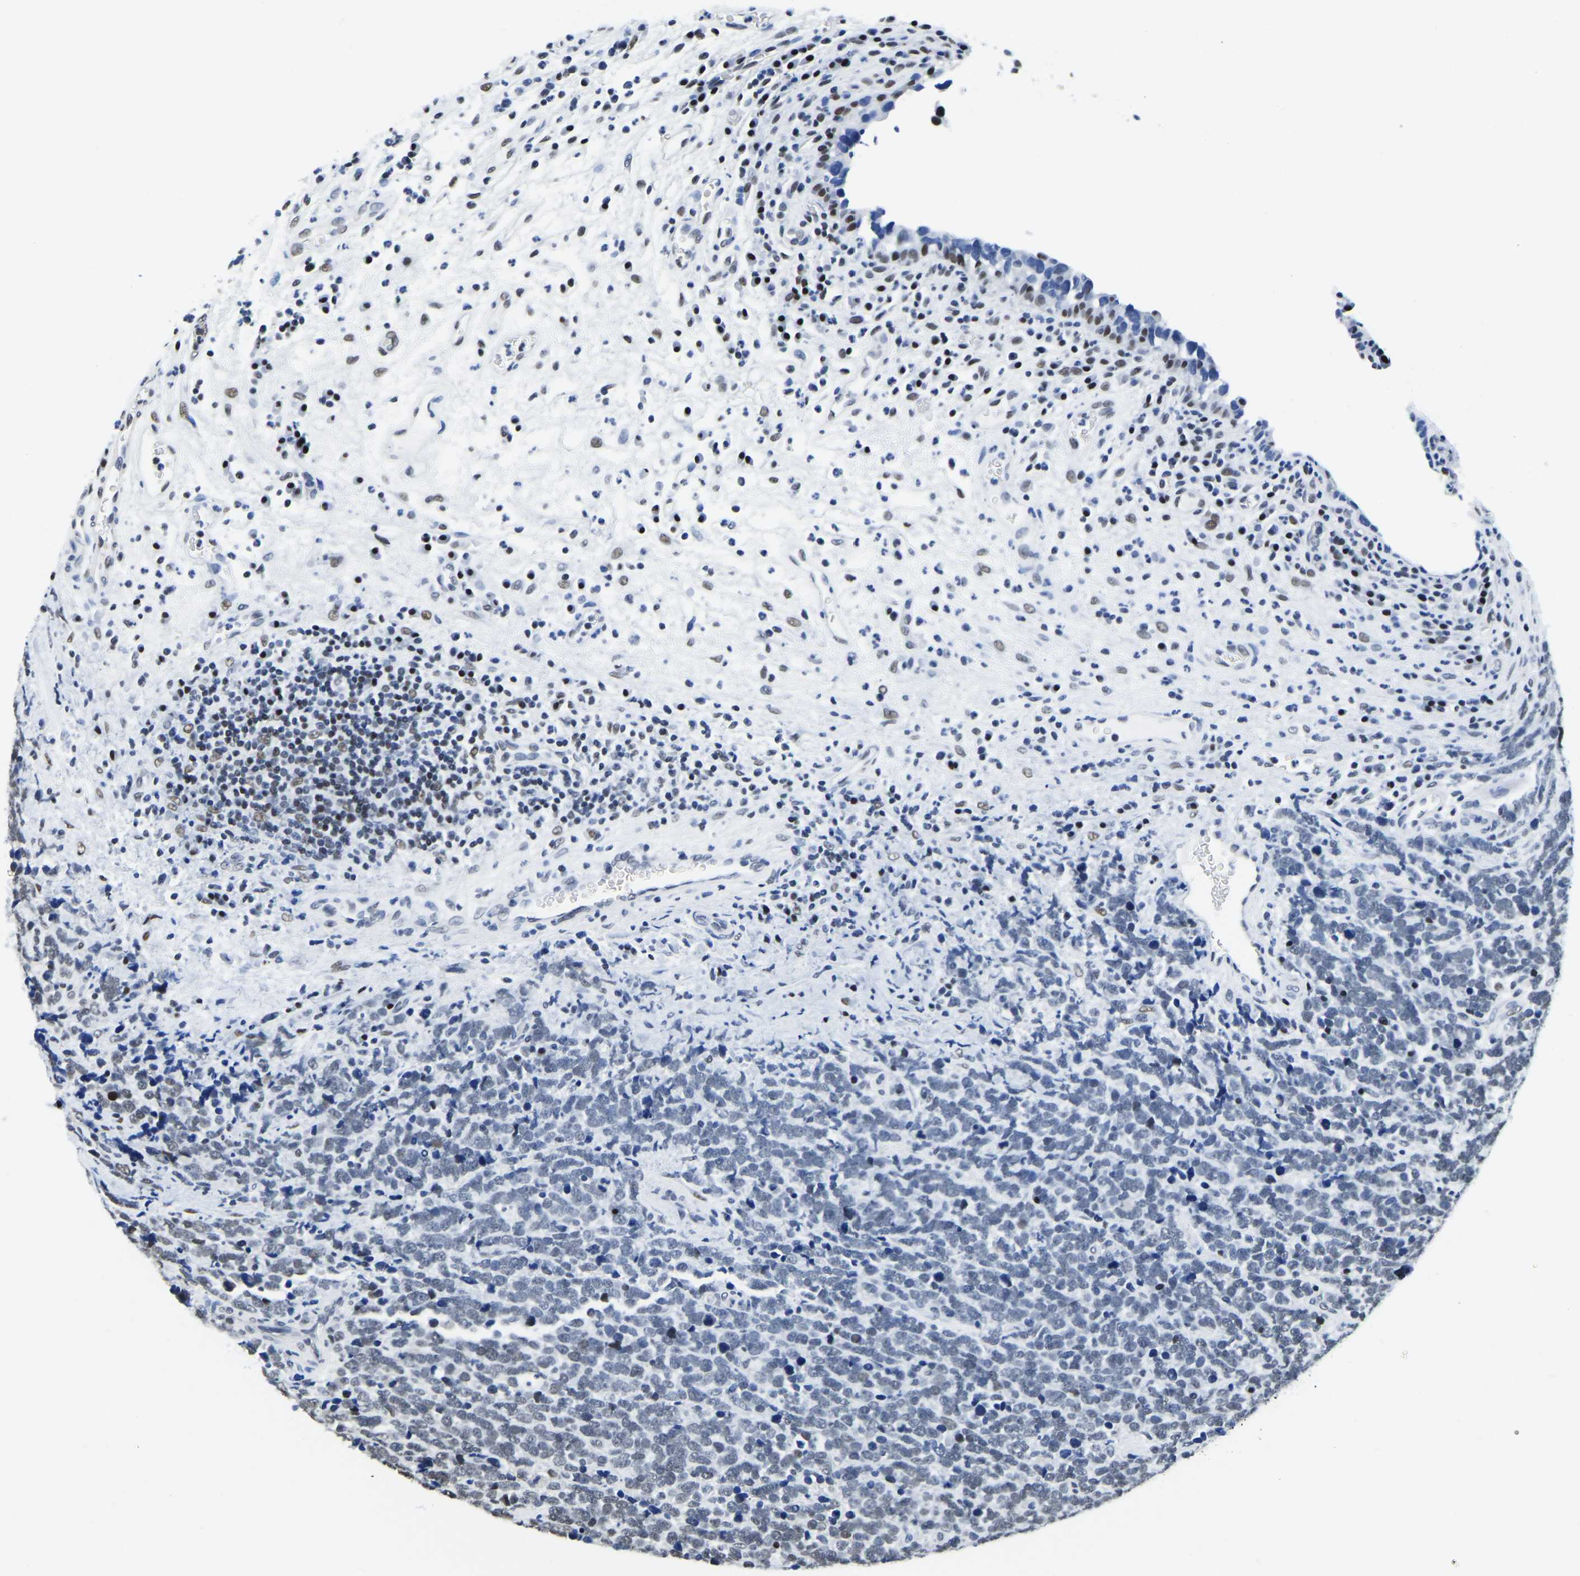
{"staining": {"intensity": "weak", "quantity": "<25%", "location": "nuclear"}, "tissue": "urothelial cancer", "cell_type": "Tumor cells", "image_type": "cancer", "snomed": [{"axis": "morphology", "description": "Urothelial carcinoma, High grade"}, {"axis": "topography", "description": "Urinary bladder"}], "caption": "Immunohistochemistry of human urothelial cancer exhibits no positivity in tumor cells. (DAB IHC visualized using brightfield microscopy, high magnification).", "gene": "UBA1", "patient": {"sex": "female", "age": 82}}